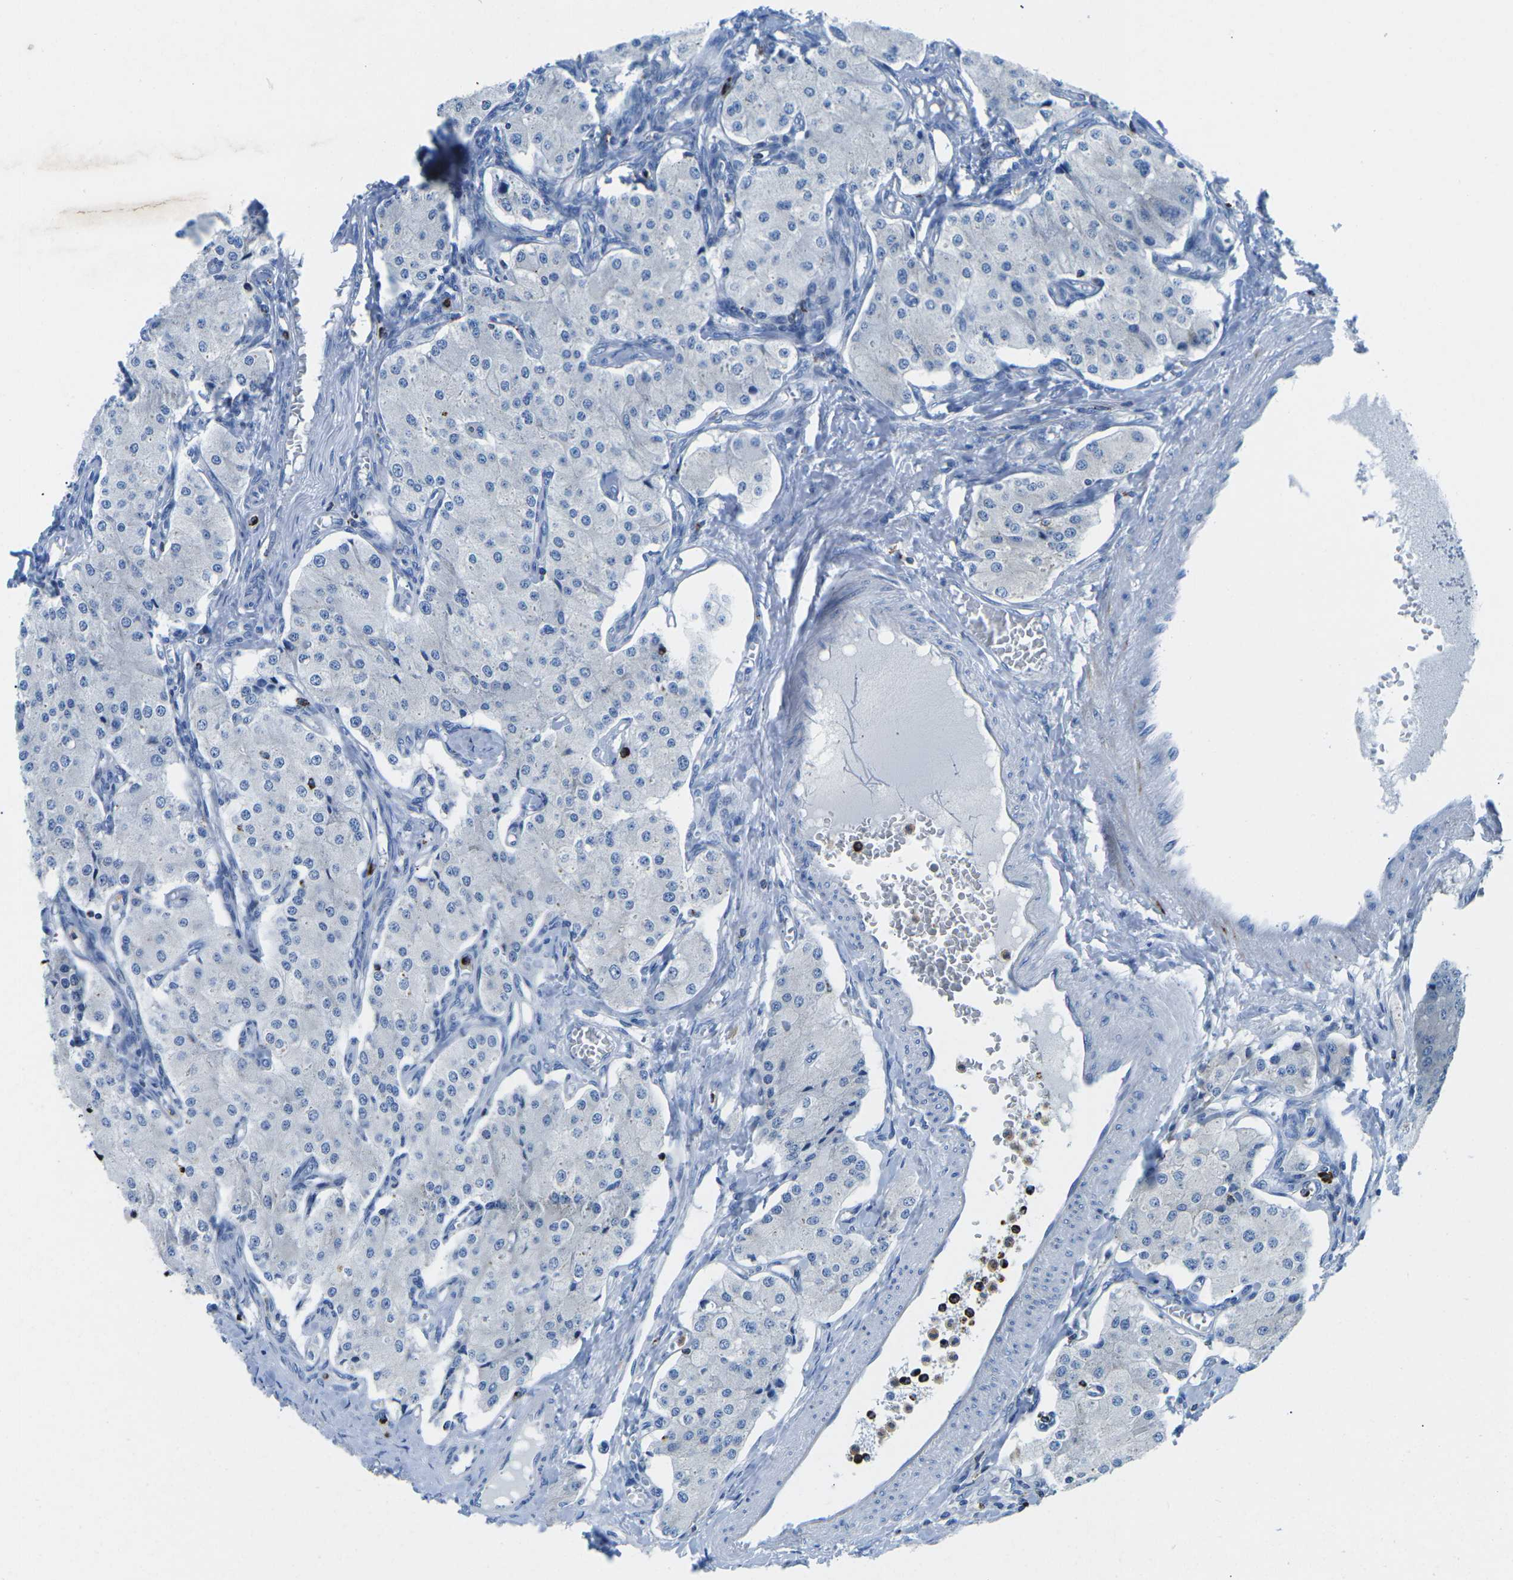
{"staining": {"intensity": "negative", "quantity": "none", "location": "none"}, "tissue": "carcinoid", "cell_type": "Tumor cells", "image_type": "cancer", "snomed": [{"axis": "morphology", "description": "Carcinoid, malignant, NOS"}, {"axis": "topography", "description": "Colon"}], "caption": "This is an immunohistochemistry micrograph of carcinoid (malignant). There is no positivity in tumor cells.", "gene": "MC4R", "patient": {"sex": "female", "age": 52}}